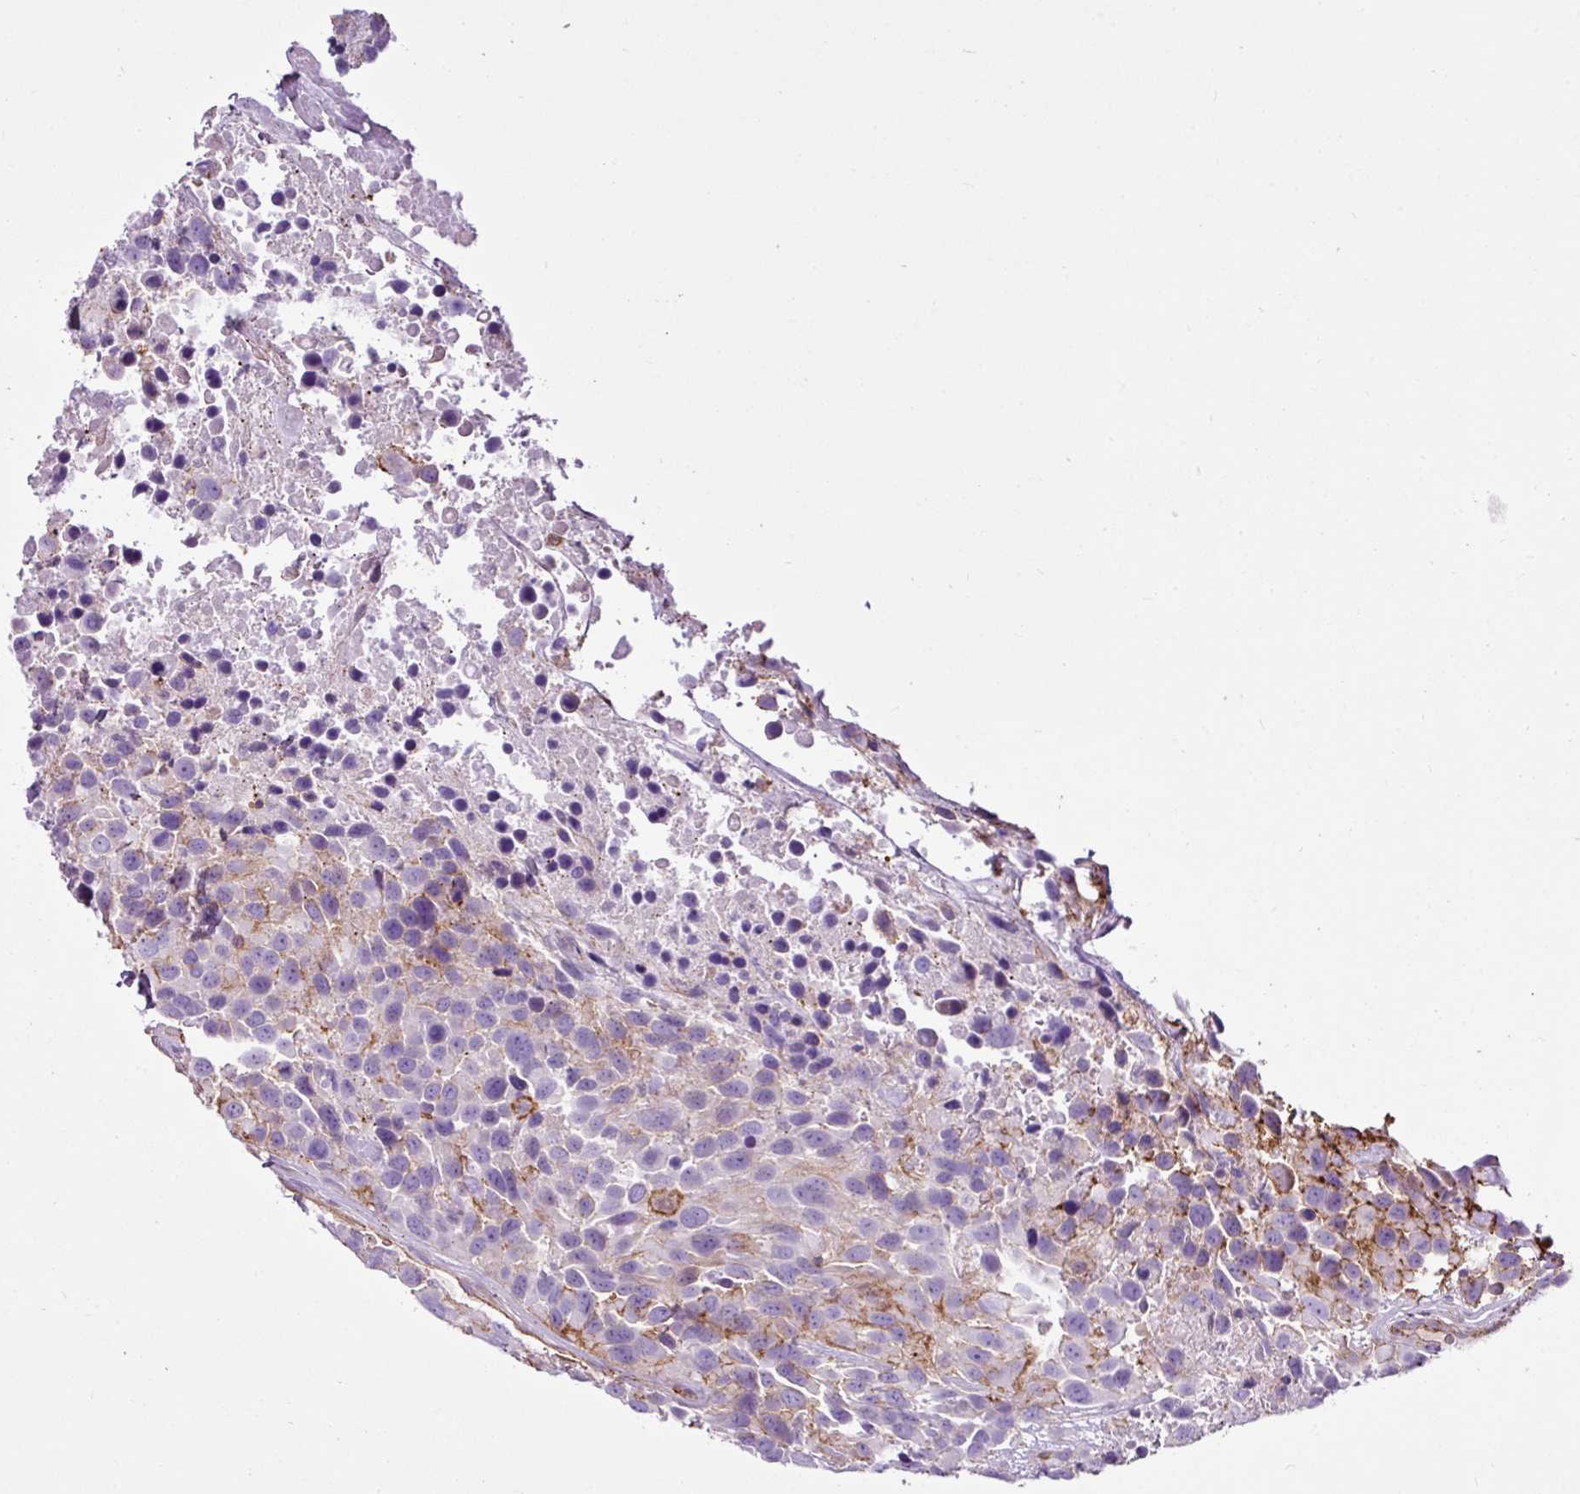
{"staining": {"intensity": "moderate", "quantity": "<25%", "location": "cytoplasmic/membranous"}, "tissue": "urothelial cancer", "cell_type": "Tumor cells", "image_type": "cancer", "snomed": [{"axis": "morphology", "description": "Urothelial carcinoma, High grade"}, {"axis": "topography", "description": "Urinary bladder"}], "caption": "Urothelial carcinoma (high-grade) stained with a protein marker reveals moderate staining in tumor cells.", "gene": "EME2", "patient": {"sex": "female", "age": 70}}